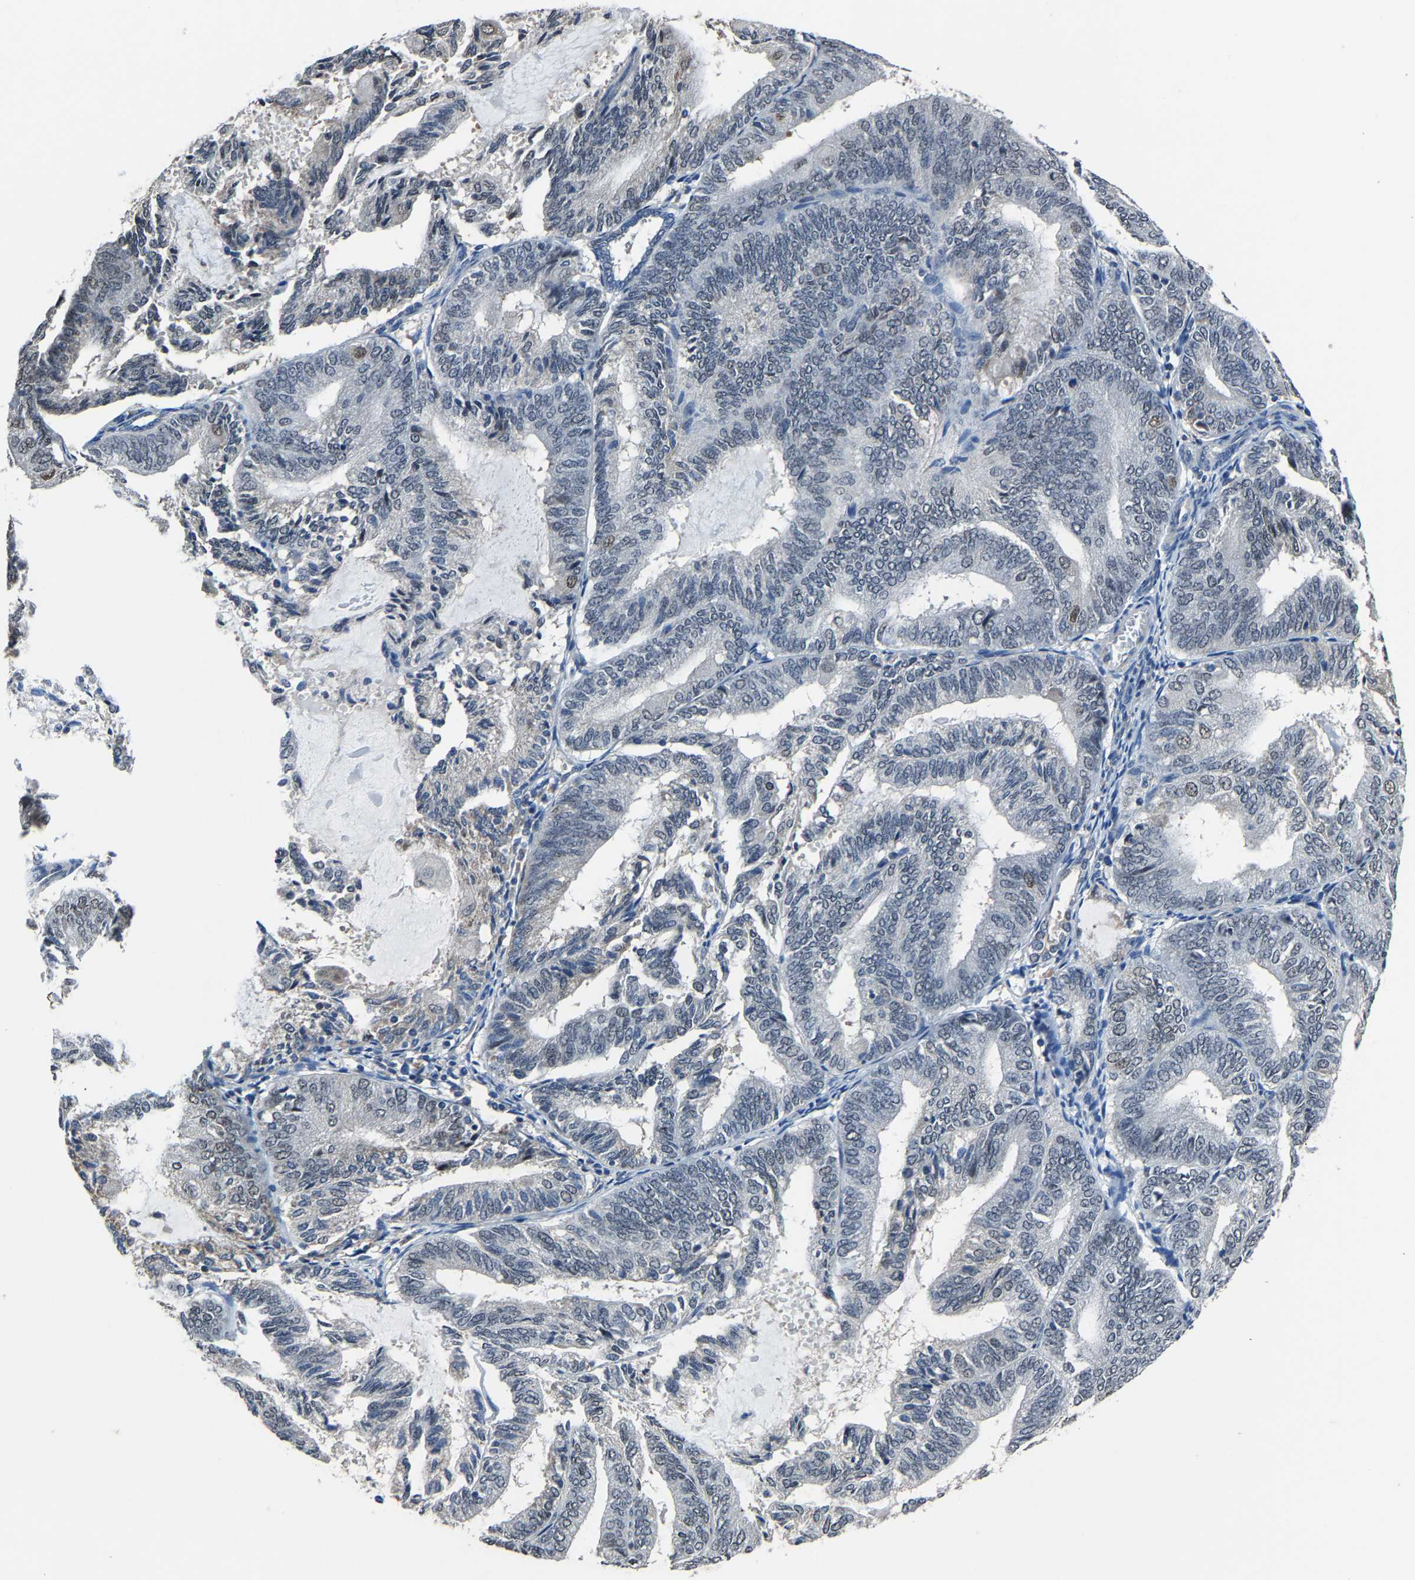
{"staining": {"intensity": "moderate", "quantity": "<25%", "location": "nuclear"}, "tissue": "endometrial cancer", "cell_type": "Tumor cells", "image_type": "cancer", "snomed": [{"axis": "morphology", "description": "Adenocarcinoma, NOS"}, {"axis": "topography", "description": "Endometrium"}], "caption": "Brown immunohistochemical staining in human endometrial cancer reveals moderate nuclear expression in approximately <25% of tumor cells.", "gene": "STRBP", "patient": {"sex": "female", "age": 81}}